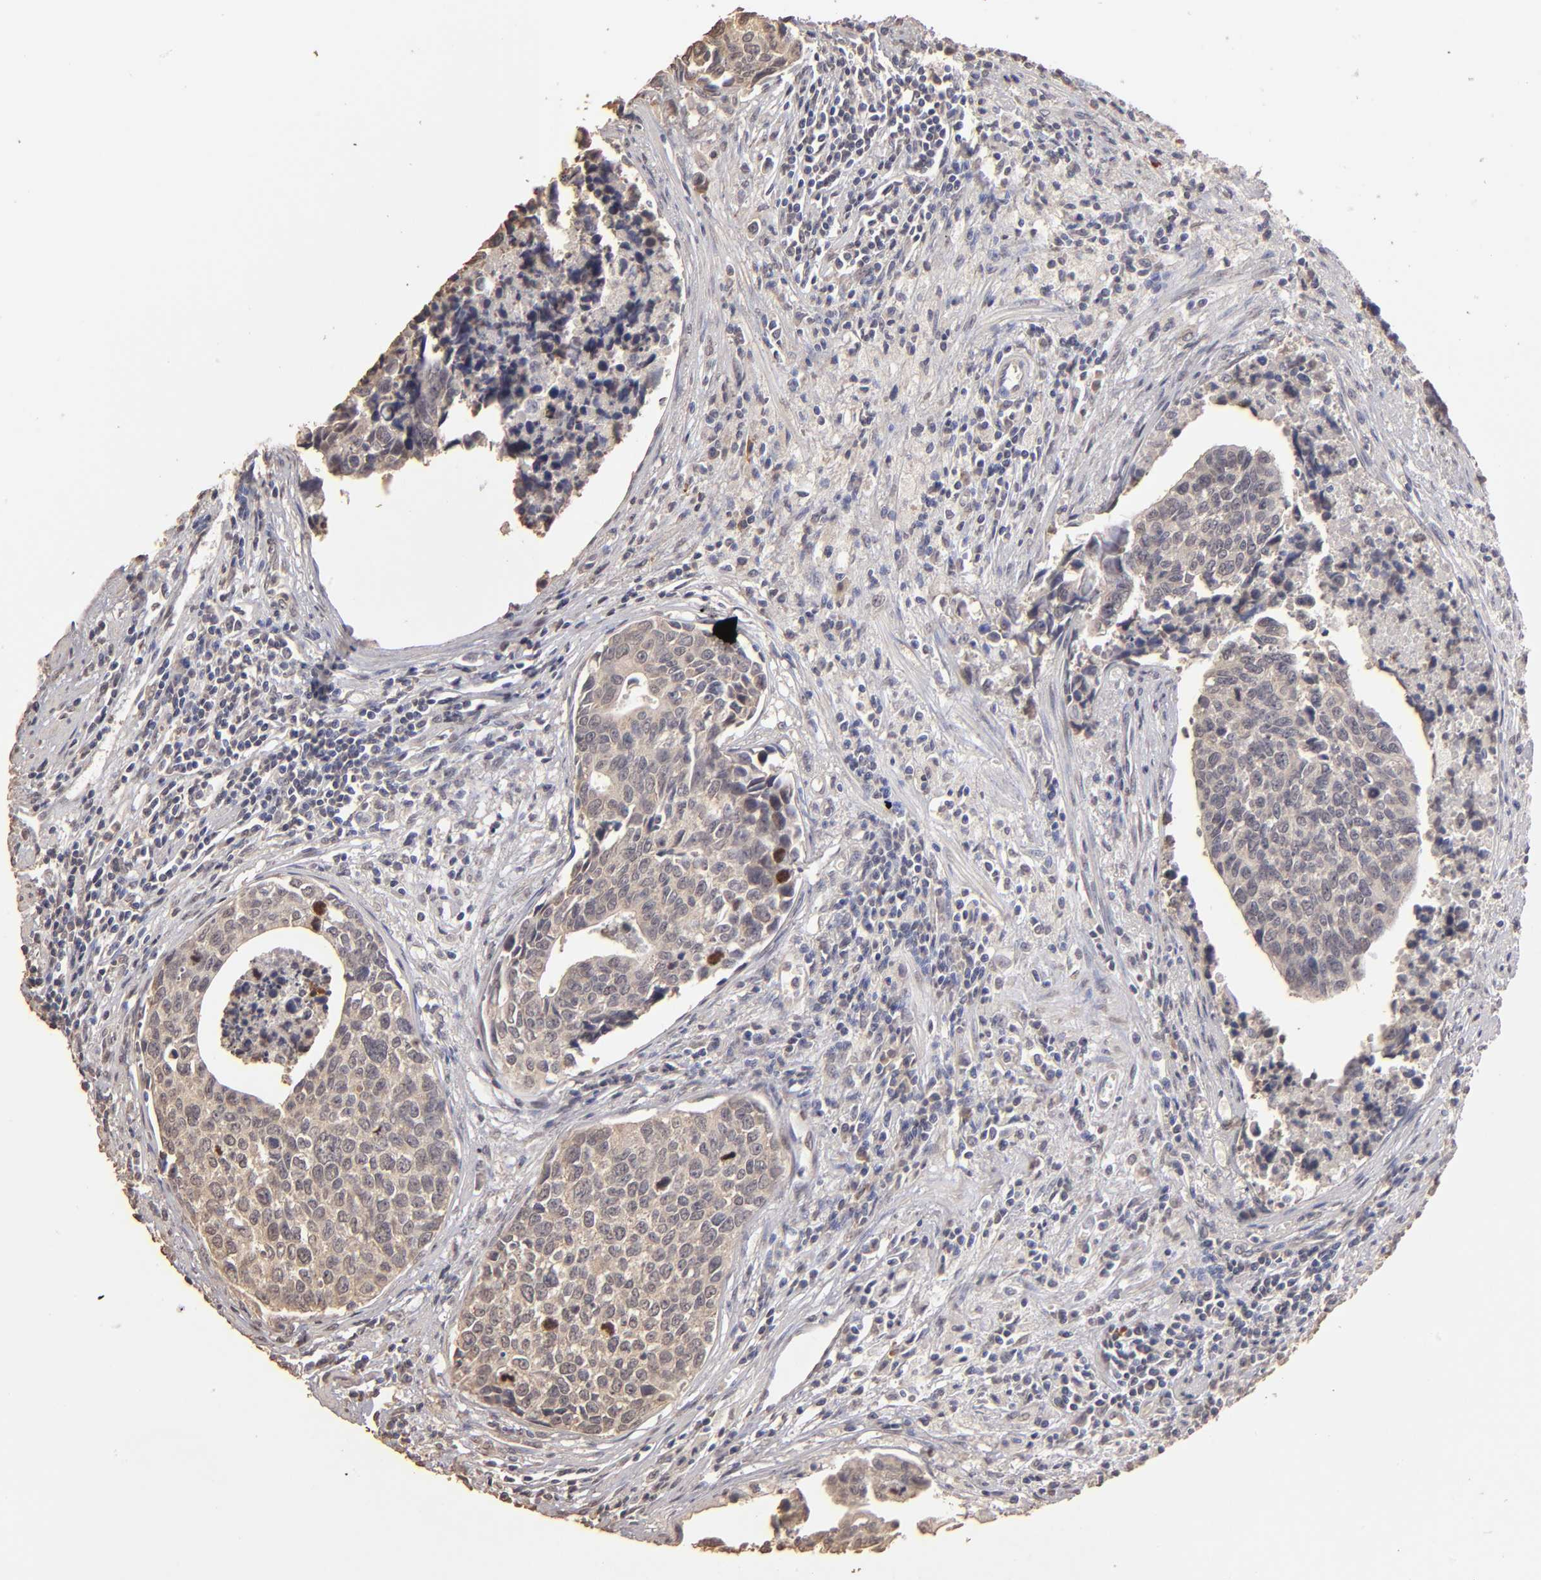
{"staining": {"intensity": "moderate", "quantity": ">75%", "location": "cytoplasmic/membranous"}, "tissue": "urothelial cancer", "cell_type": "Tumor cells", "image_type": "cancer", "snomed": [{"axis": "morphology", "description": "Urothelial carcinoma, High grade"}, {"axis": "topography", "description": "Urinary bladder"}], "caption": "Immunohistochemical staining of human urothelial cancer displays medium levels of moderate cytoplasmic/membranous protein expression in about >75% of tumor cells.", "gene": "OPHN1", "patient": {"sex": "male", "age": 81}}